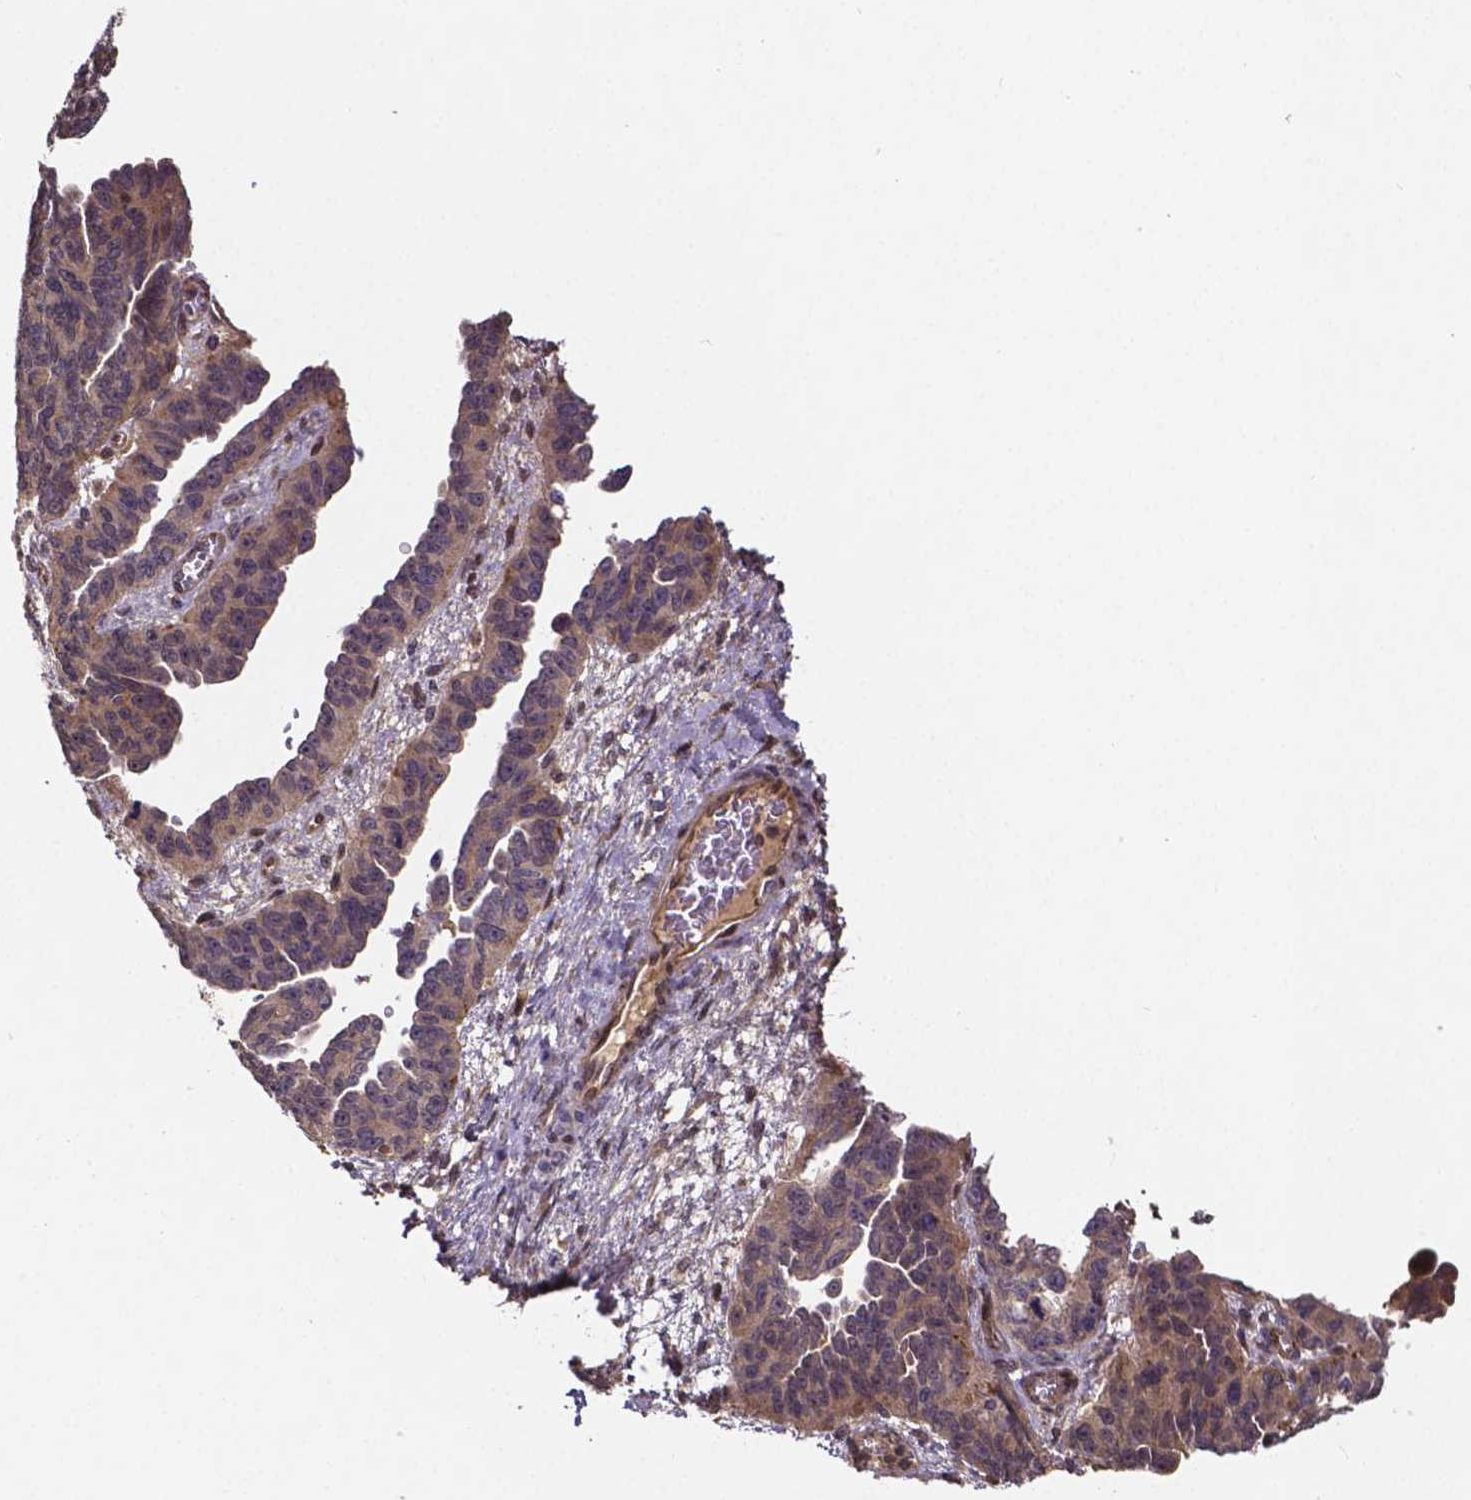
{"staining": {"intensity": "weak", "quantity": ">75%", "location": "cytoplasmic/membranous"}, "tissue": "ovarian cancer", "cell_type": "Tumor cells", "image_type": "cancer", "snomed": [{"axis": "morphology", "description": "Cystadenocarcinoma, serous, NOS"}, {"axis": "topography", "description": "Ovary"}], "caption": "Ovarian cancer was stained to show a protein in brown. There is low levels of weak cytoplasmic/membranous positivity in approximately >75% of tumor cells.", "gene": "RNF123", "patient": {"sex": "female", "age": 64}}